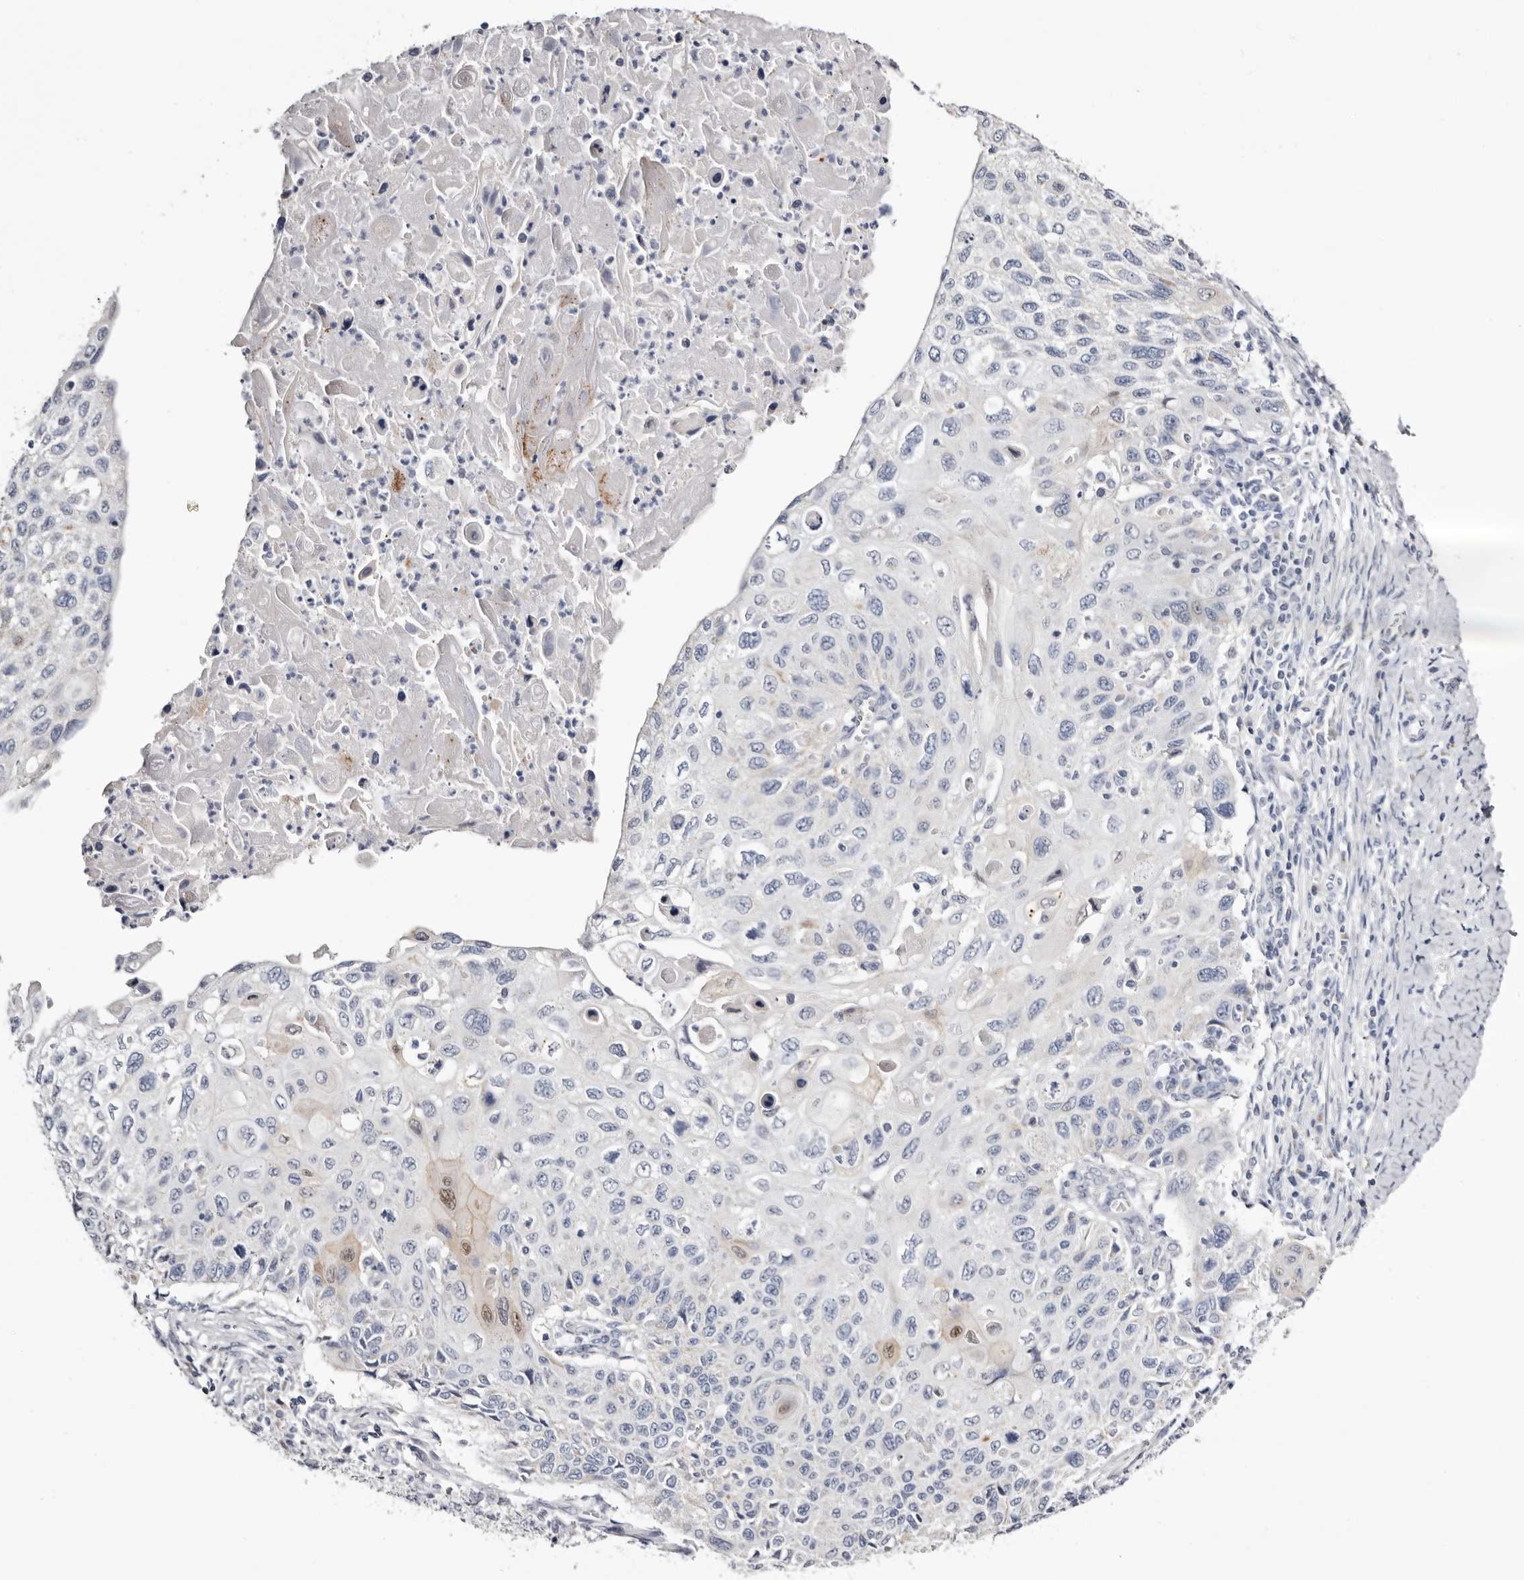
{"staining": {"intensity": "moderate", "quantity": "<25%", "location": "cytoplasmic/membranous,nuclear"}, "tissue": "cervical cancer", "cell_type": "Tumor cells", "image_type": "cancer", "snomed": [{"axis": "morphology", "description": "Squamous cell carcinoma, NOS"}, {"axis": "topography", "description": "Cervix"}], "caption": "Brown immunohistochemical staining in human cervical cancer (squamous cell carcinoma) demonstrates moderate cytoplasmic/membranous and nuclear positivity in about <25% of tumor cells.", "gene": "CASQ1", "patient": {"sex": "female", "age": 70}}